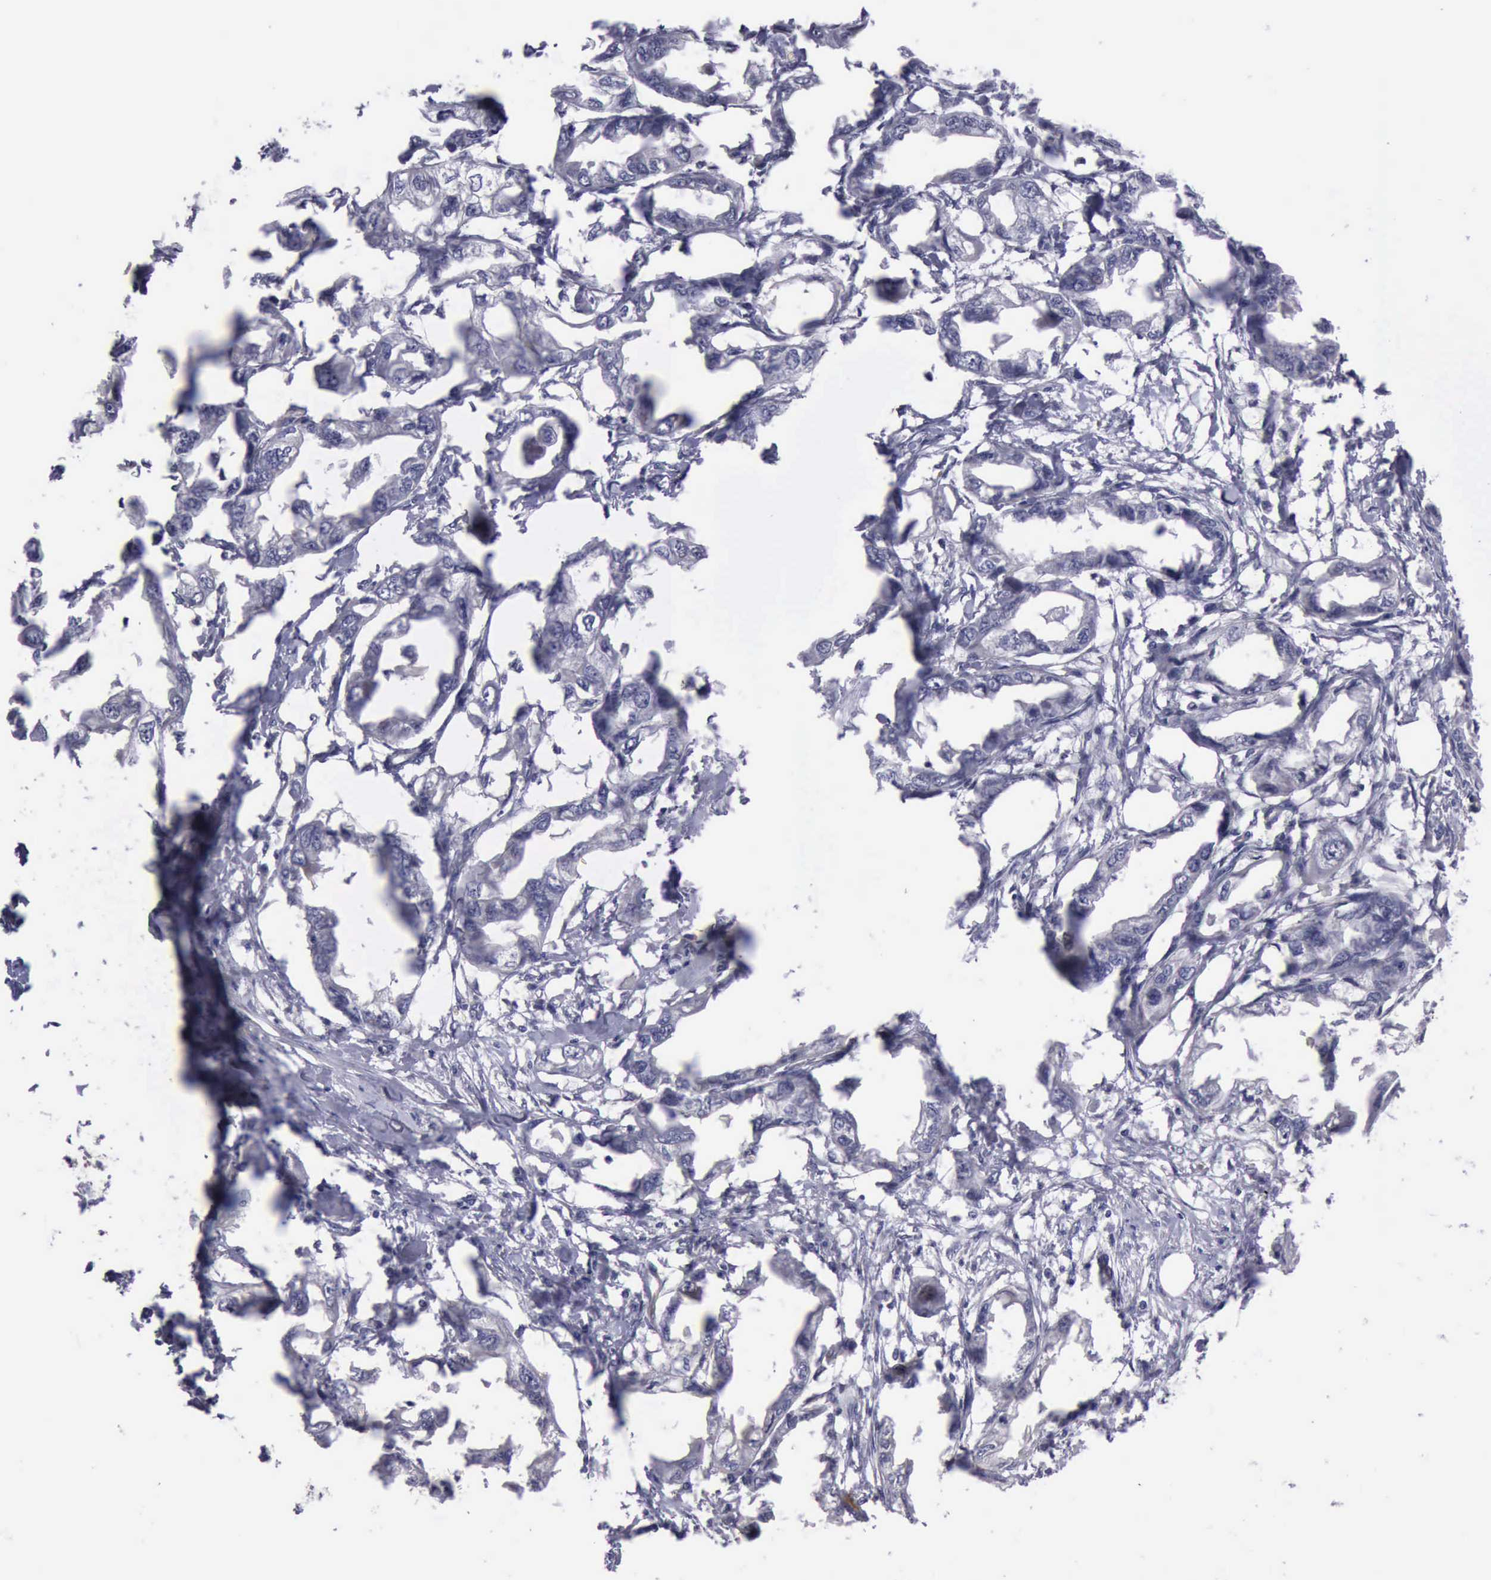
{"staining": {"intensity": "negative", "quantity": "none", "location": "none"}, "tissue": "endometrial cancer", "cell_type": "Tumor cells", "image_type": "cancer", "snomed": [{"axis": "morphology", "description": "Adenocarcinoma, NOS"}, {"axis": "topography", "description": "Endometrium"}], "caption": "Protein analysis of endometrial adenocarcinoma demonstrates no significant positivity in tumor cells.", "gene": "CEP128", "patient": {"sex": "female", "age": 67}}